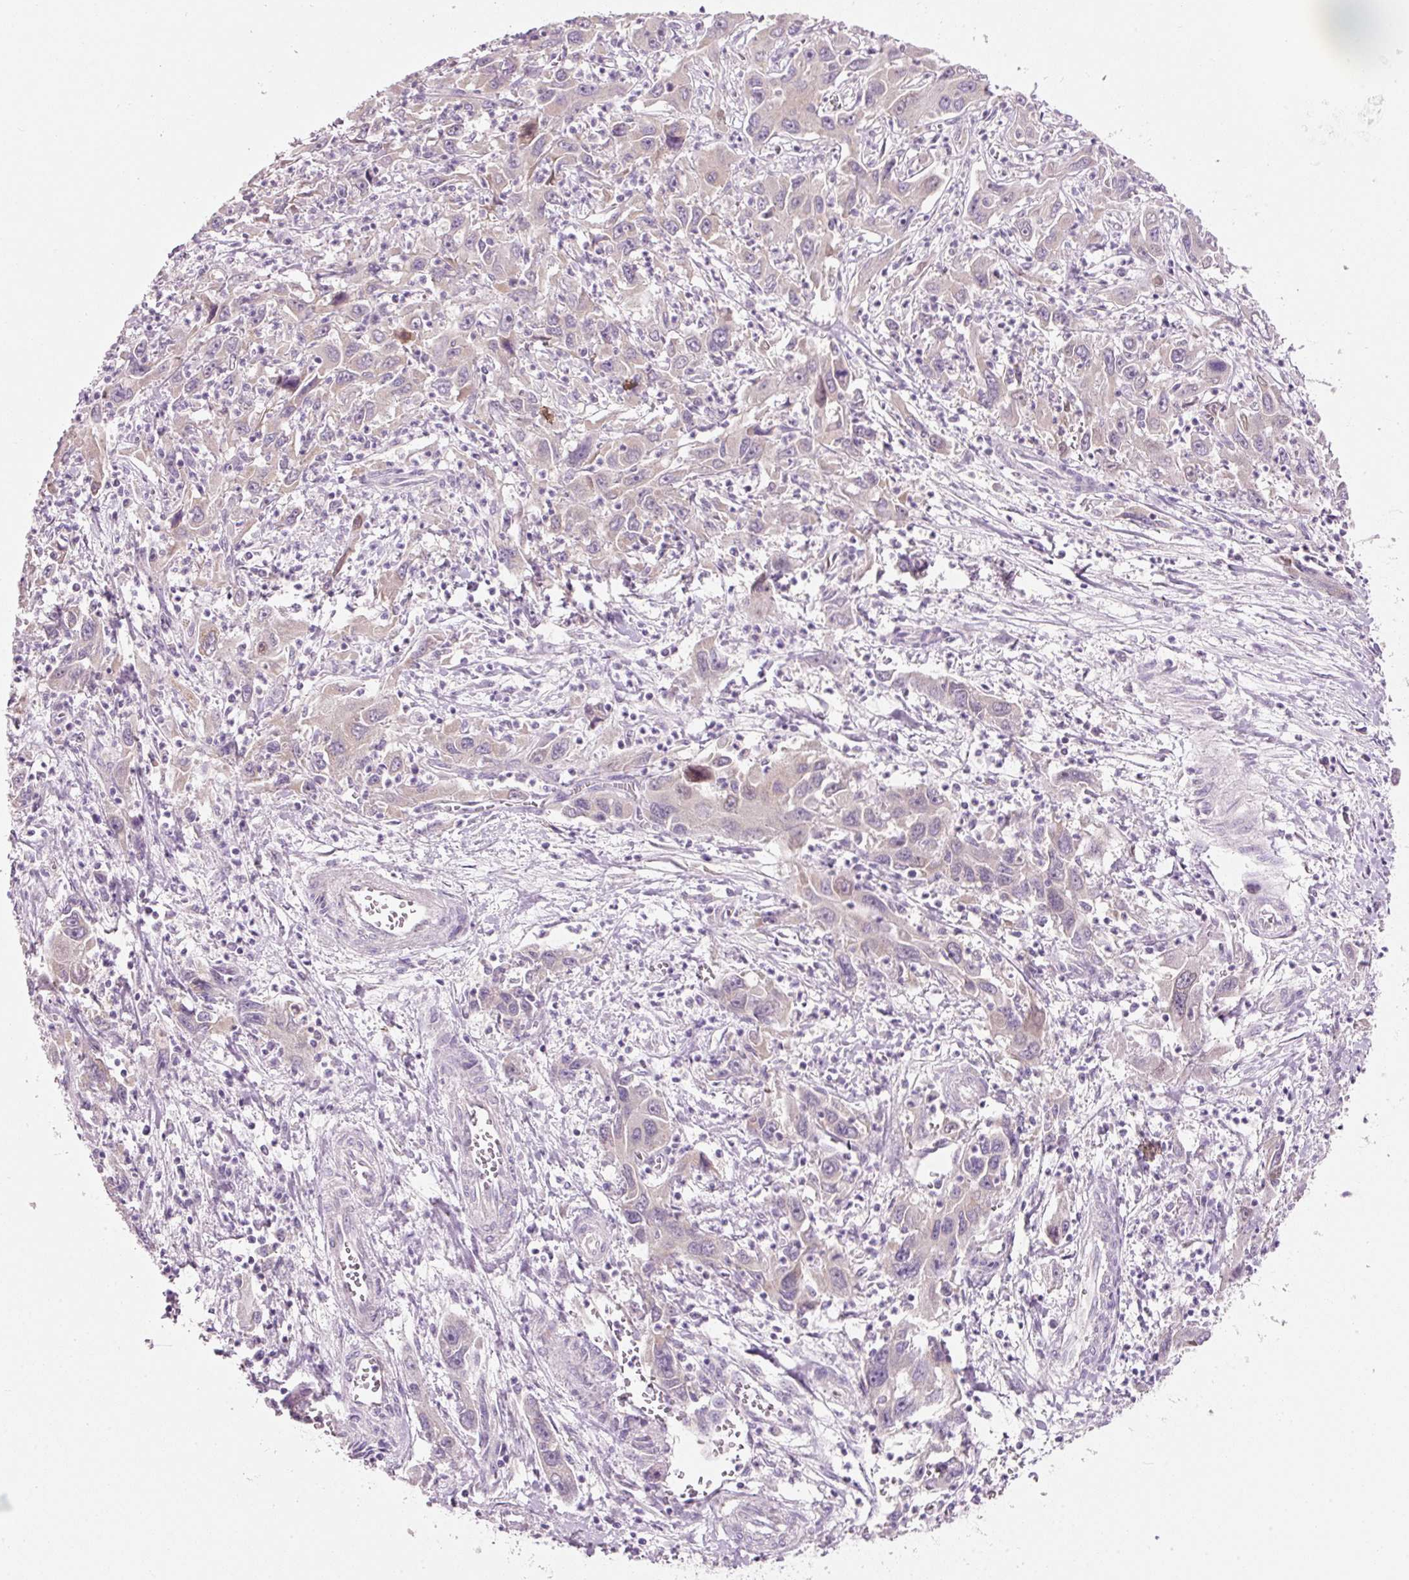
{"staining": {"intensity": "moderate", "quantity": "<25%", "location": "cytoplasmic/membranous"}, "tissue": "liver cancer", "cell_type": "Tumor cells", "image_type": "cancer", "snomed": [{"axis": "morphology", "description": "Carcinoma, Hepatocellular, NOS"}, {"axis": "topography", "description": "Liver"}], "caption": "Liver hepatocellular carcinoma stained for a protein (brown) shows moderate cytoplasmic/membranous positive positivity in about <25% of tumor cells.", "gene": "FAM78B", "patient": {"sex": "male", "age": 63}}